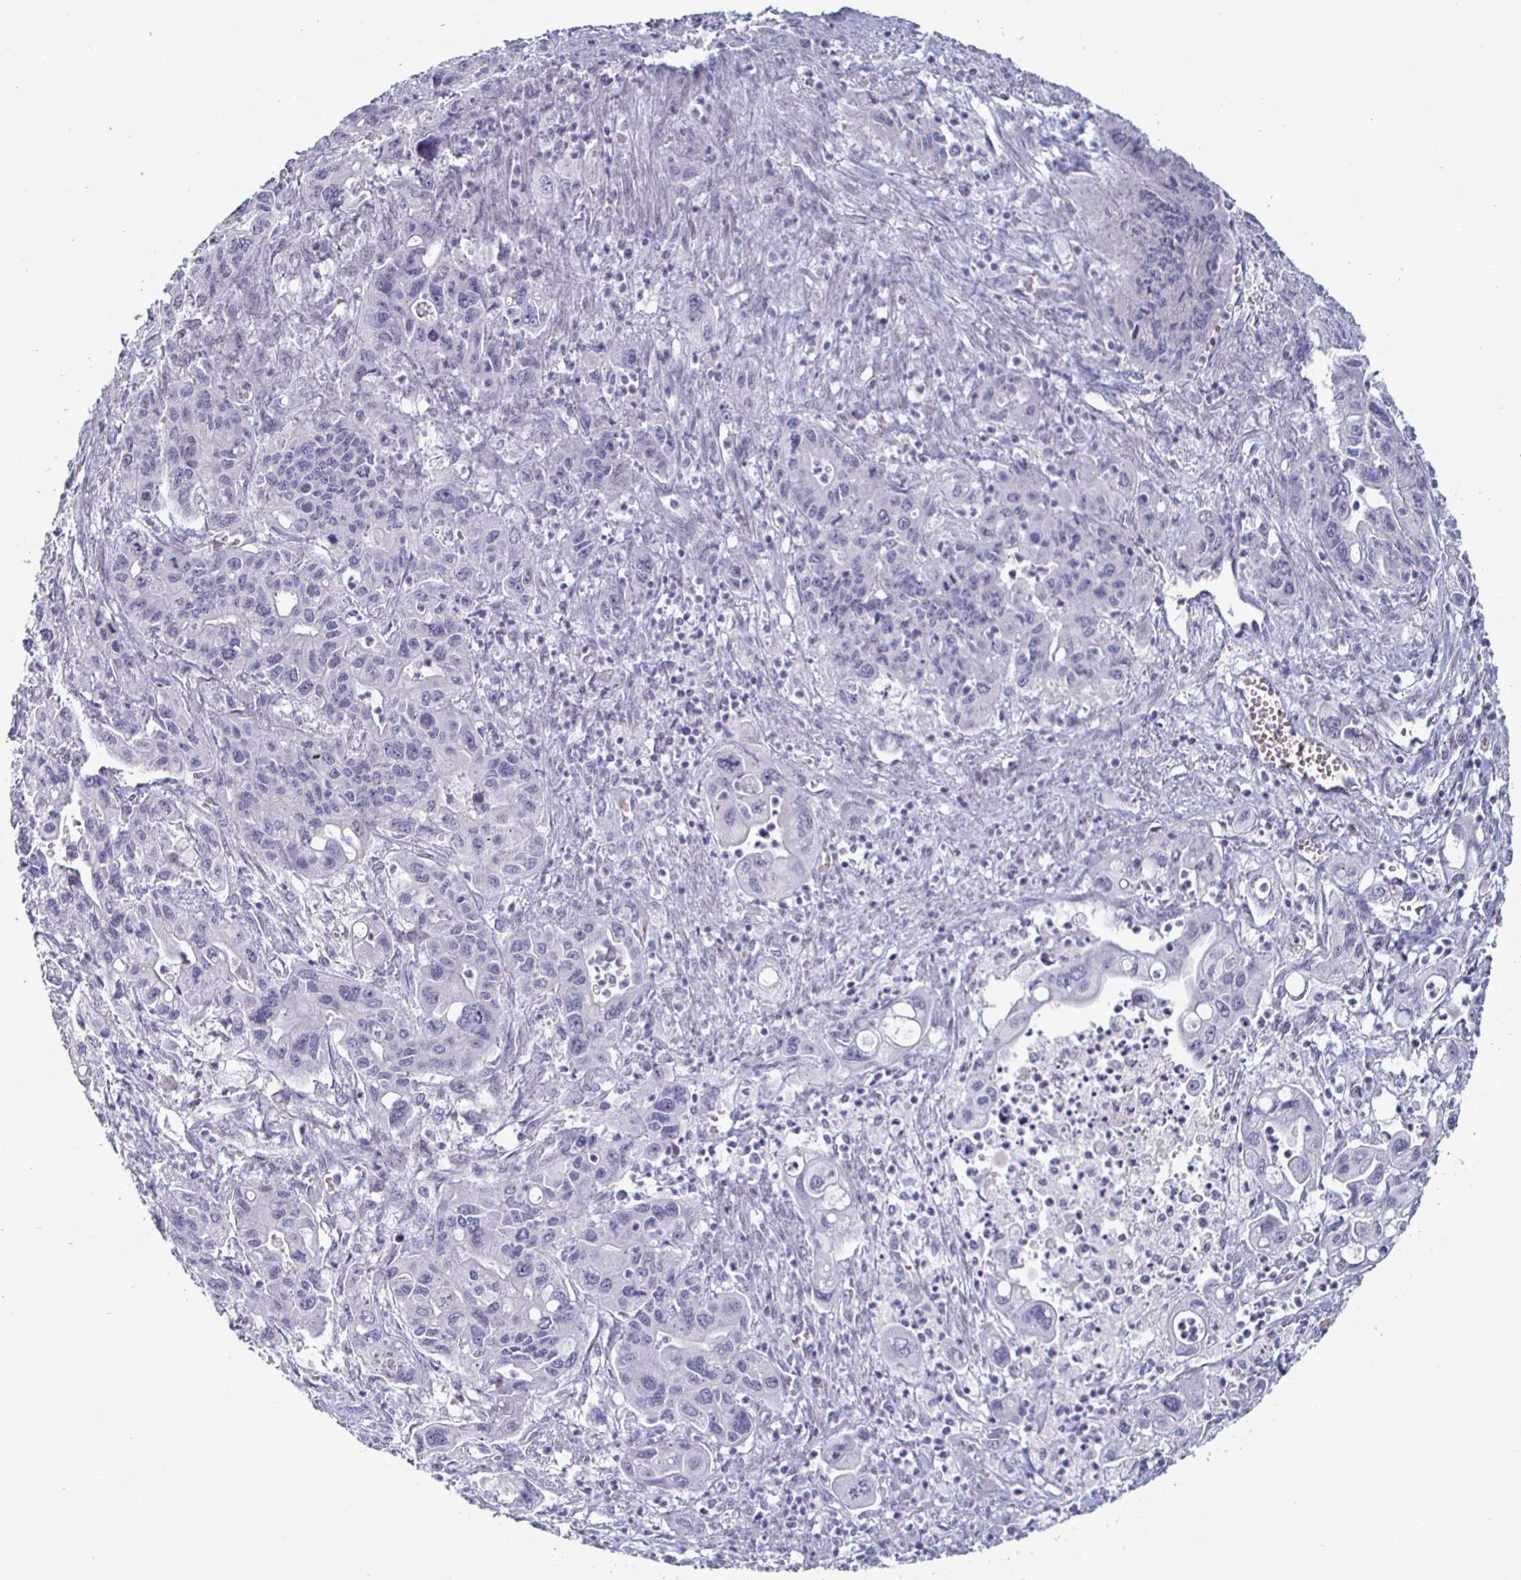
{"staining": {"intensity": "negative", "quantity": "none", "location": "none"}, "tissue": "pancreatic cancer", "cell_type": "Tumor cells", "image_type": "cancer", "snomed": [{"axis": "morphology", "description": "Adenocarcinoma, NOS"}, {"axis": "topography", "description": "Pancreas"}], "caption": "Immunohistochemical staining of pancreatic adenocarcinoma reveals no significant positivity in tumor cells.", "gene": "DMRTB1", "patient": {"sex": "male", "age": 62}}